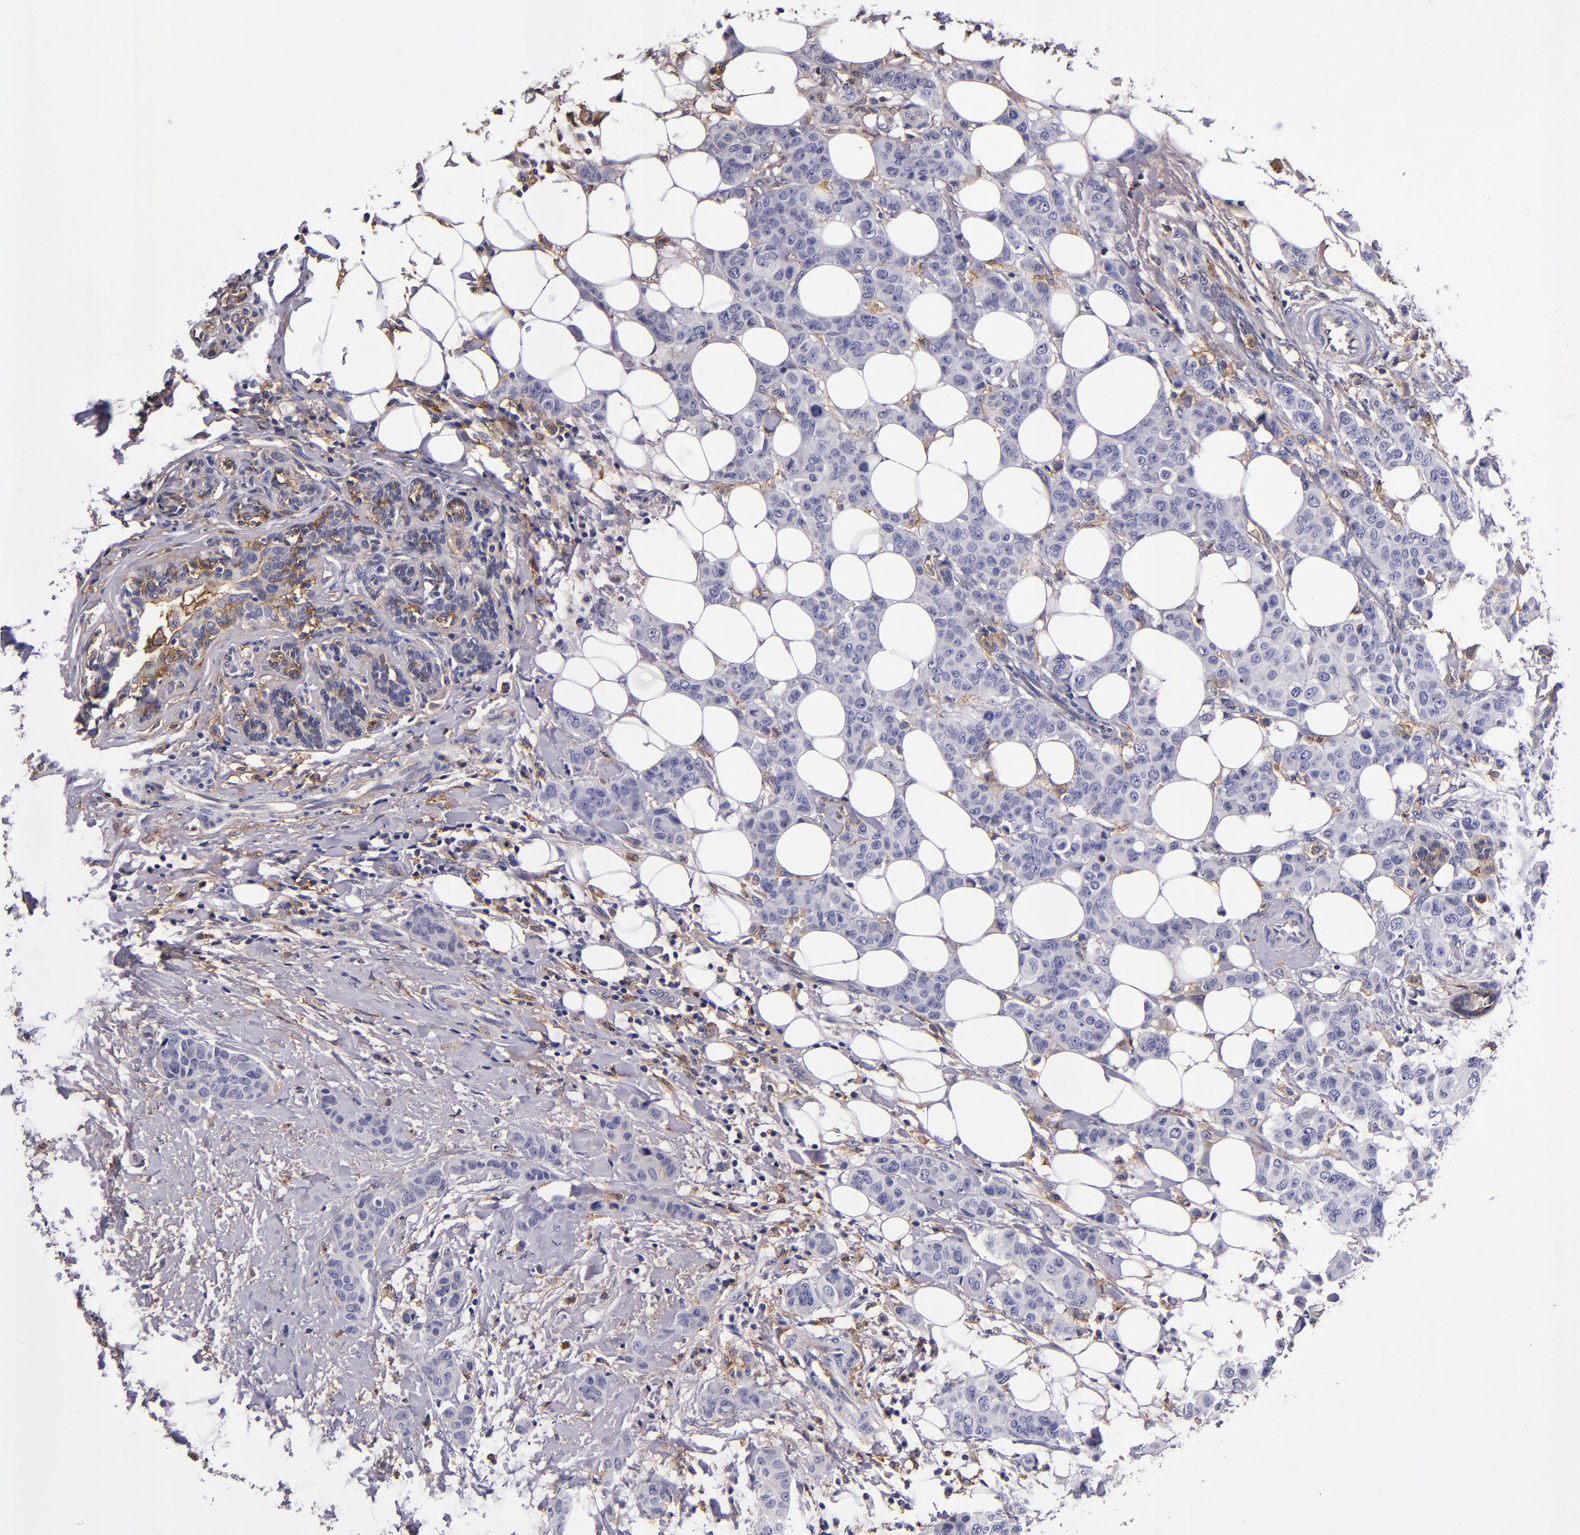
{"staining": {"intensity": "negative", "quantity": "none", "location": "none"}, "tissue": "breast cancer", "cell_type": "Tumor cells", "image_type": "cancer", "snomed": [{"axis": "morphology", "description": "Duct carcinoma"}, {"axis": "topography", "description": "Breast"}], "caption": "This micrograph is of breast cancer stained with IHC to label a protein in brown with the nuclei are counter-stained blue. There is no expression in tumor cells.", "gene": "SIRPA", "patient": {"sex": "female", "age": 40}}